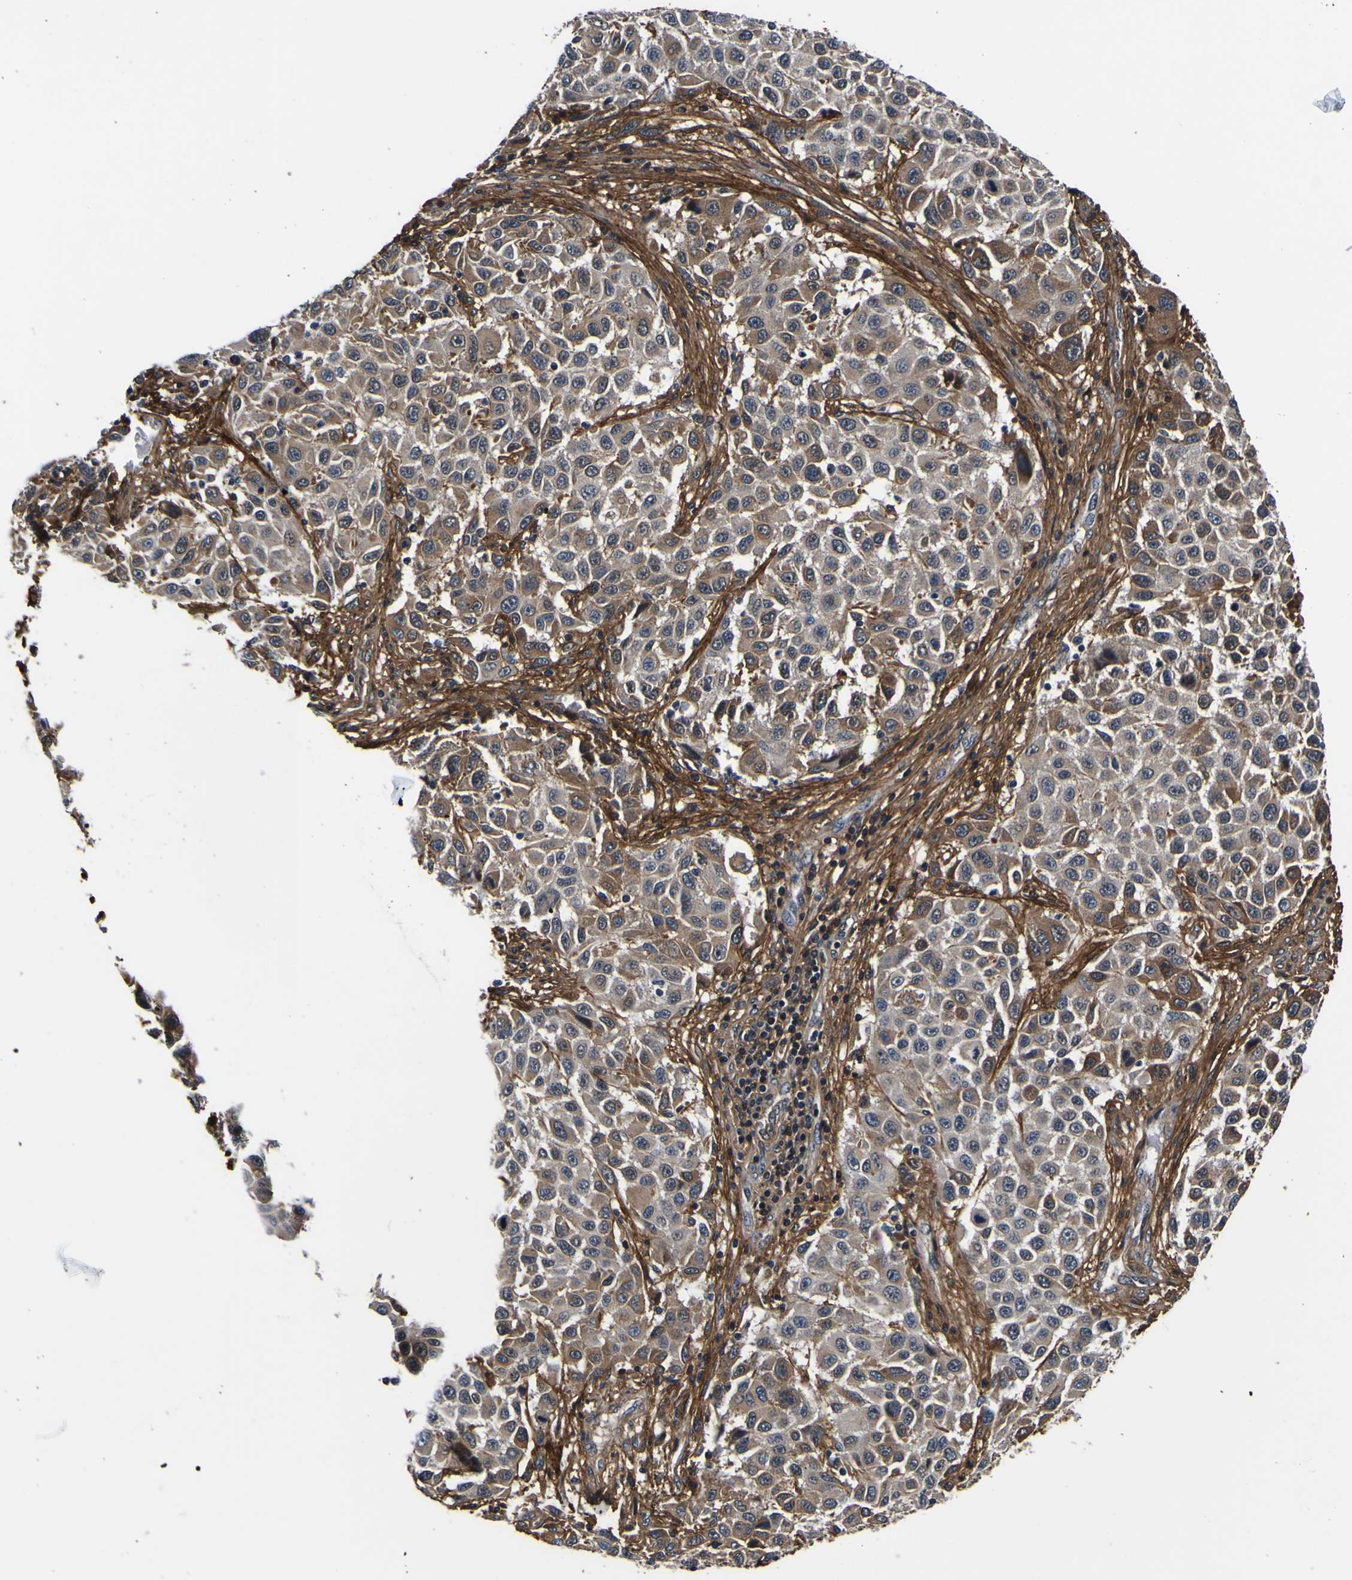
{"staining": {"intensity": "moderate", "quantity": ">75%", "location": "cytoplasmic/membranous"}, "tissue": "melanoma", "cell_type": "Tumor cells", "image_type": "cancer", "snomed": [{"axis": "morphology", "description": "Malignant melanoma, Metastatic site"}, {"axis": "topography", "description": "Lymph node"}], "caption": "Immunohistochemistry (IHC) of malignant melanoma (metastatic site) reveals medium levels of moderate cytoplasmic/membranous staining in approximately >75% of tumor cells.", "gene": "POSTN", "patient": {"sex": "male", "age": 61}}